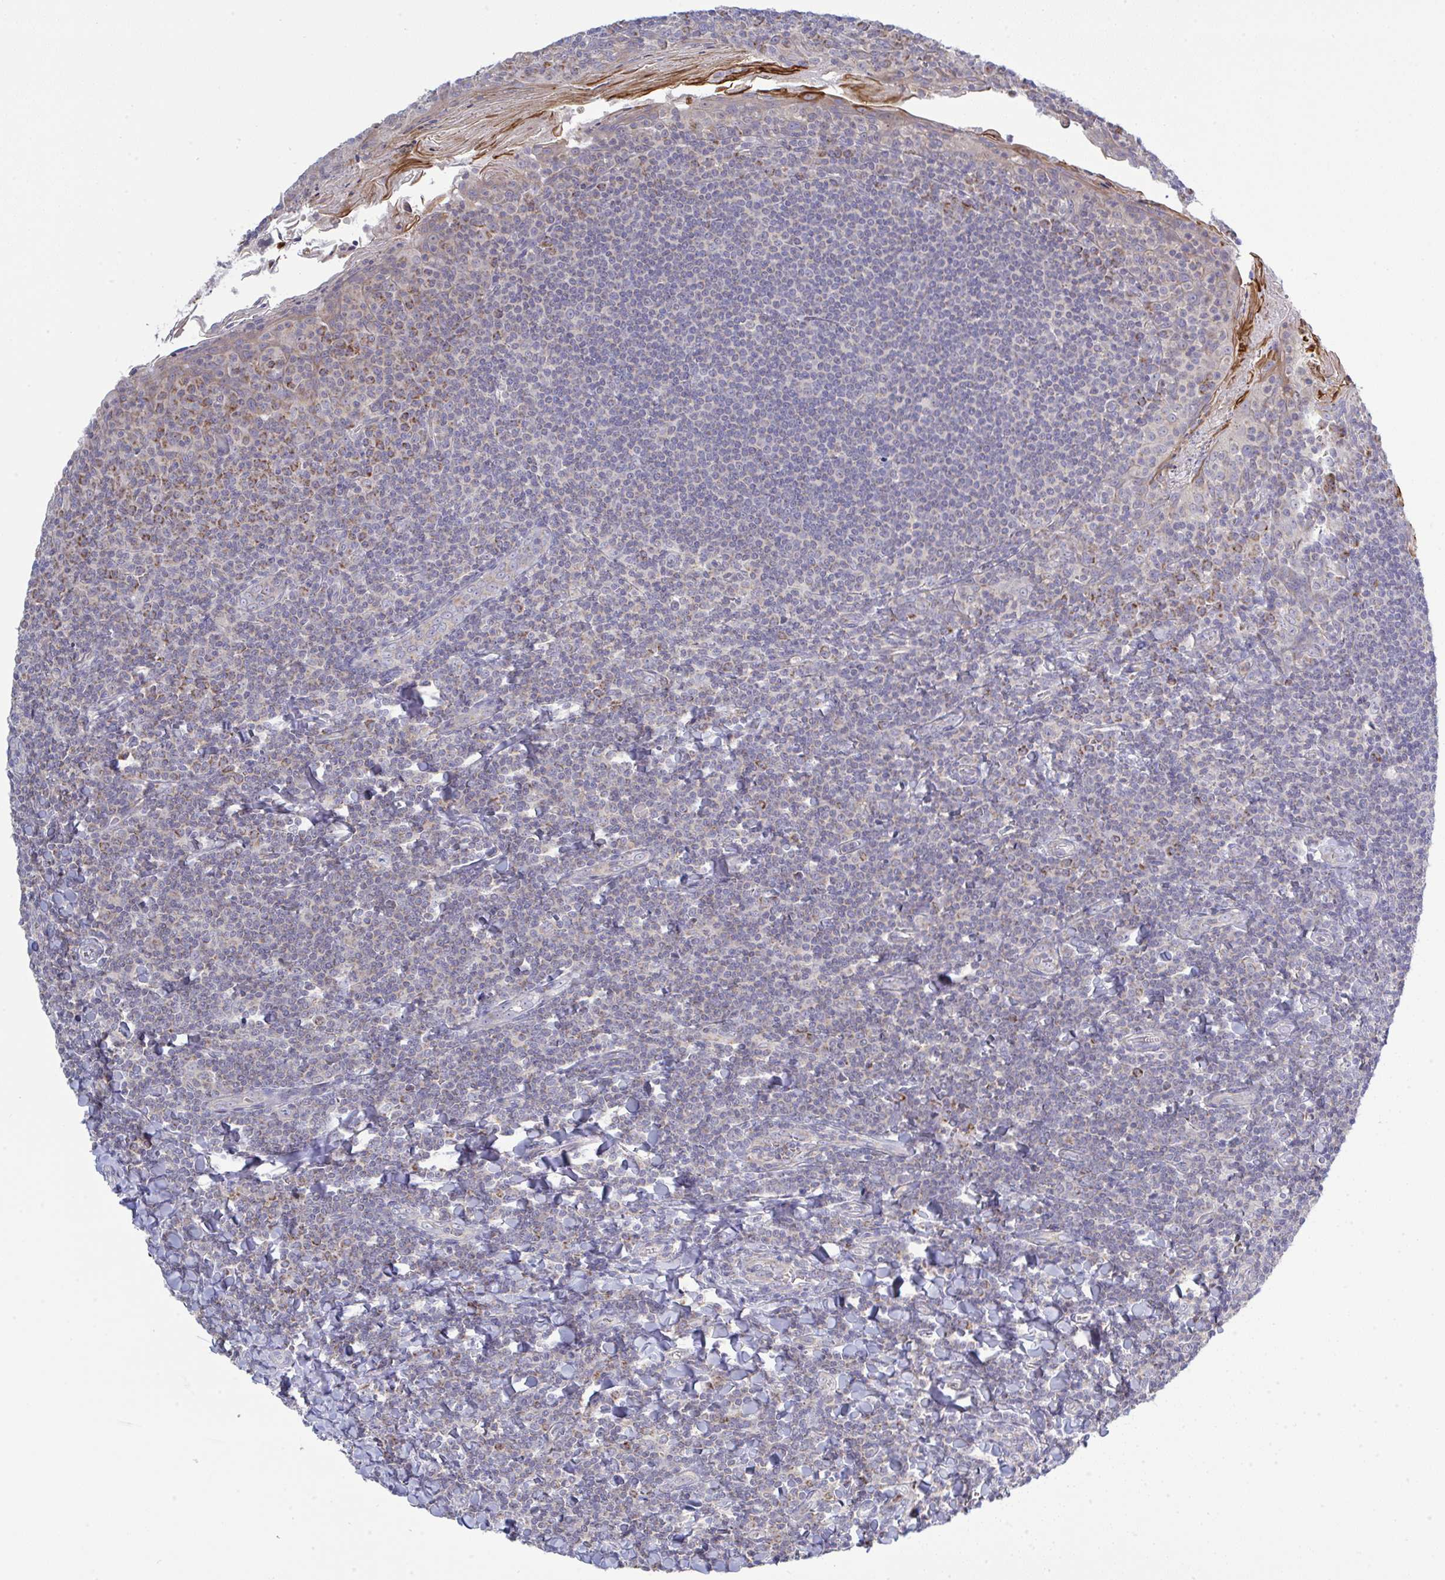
{"staining": {"intensity": "moderate", "quantity": "<25%", "location": "cytoplasmic/membranous"}, "tissue": "tonsil", "cell_type": "Germinal center cells", "image_type": "normal", "snomed": [{"axis": "morphology", "description": "Normal tissue, NOS"}, {"axis": "topography", "description": "Tonsil"}], "caption": "Germinal center cells display low levels of moderate cytoplasmic/membranous expression in about <25% of cells in benign human tonsil.", "gene": "NDUFA7", "patient": {"sex": "male", "age": 27}}